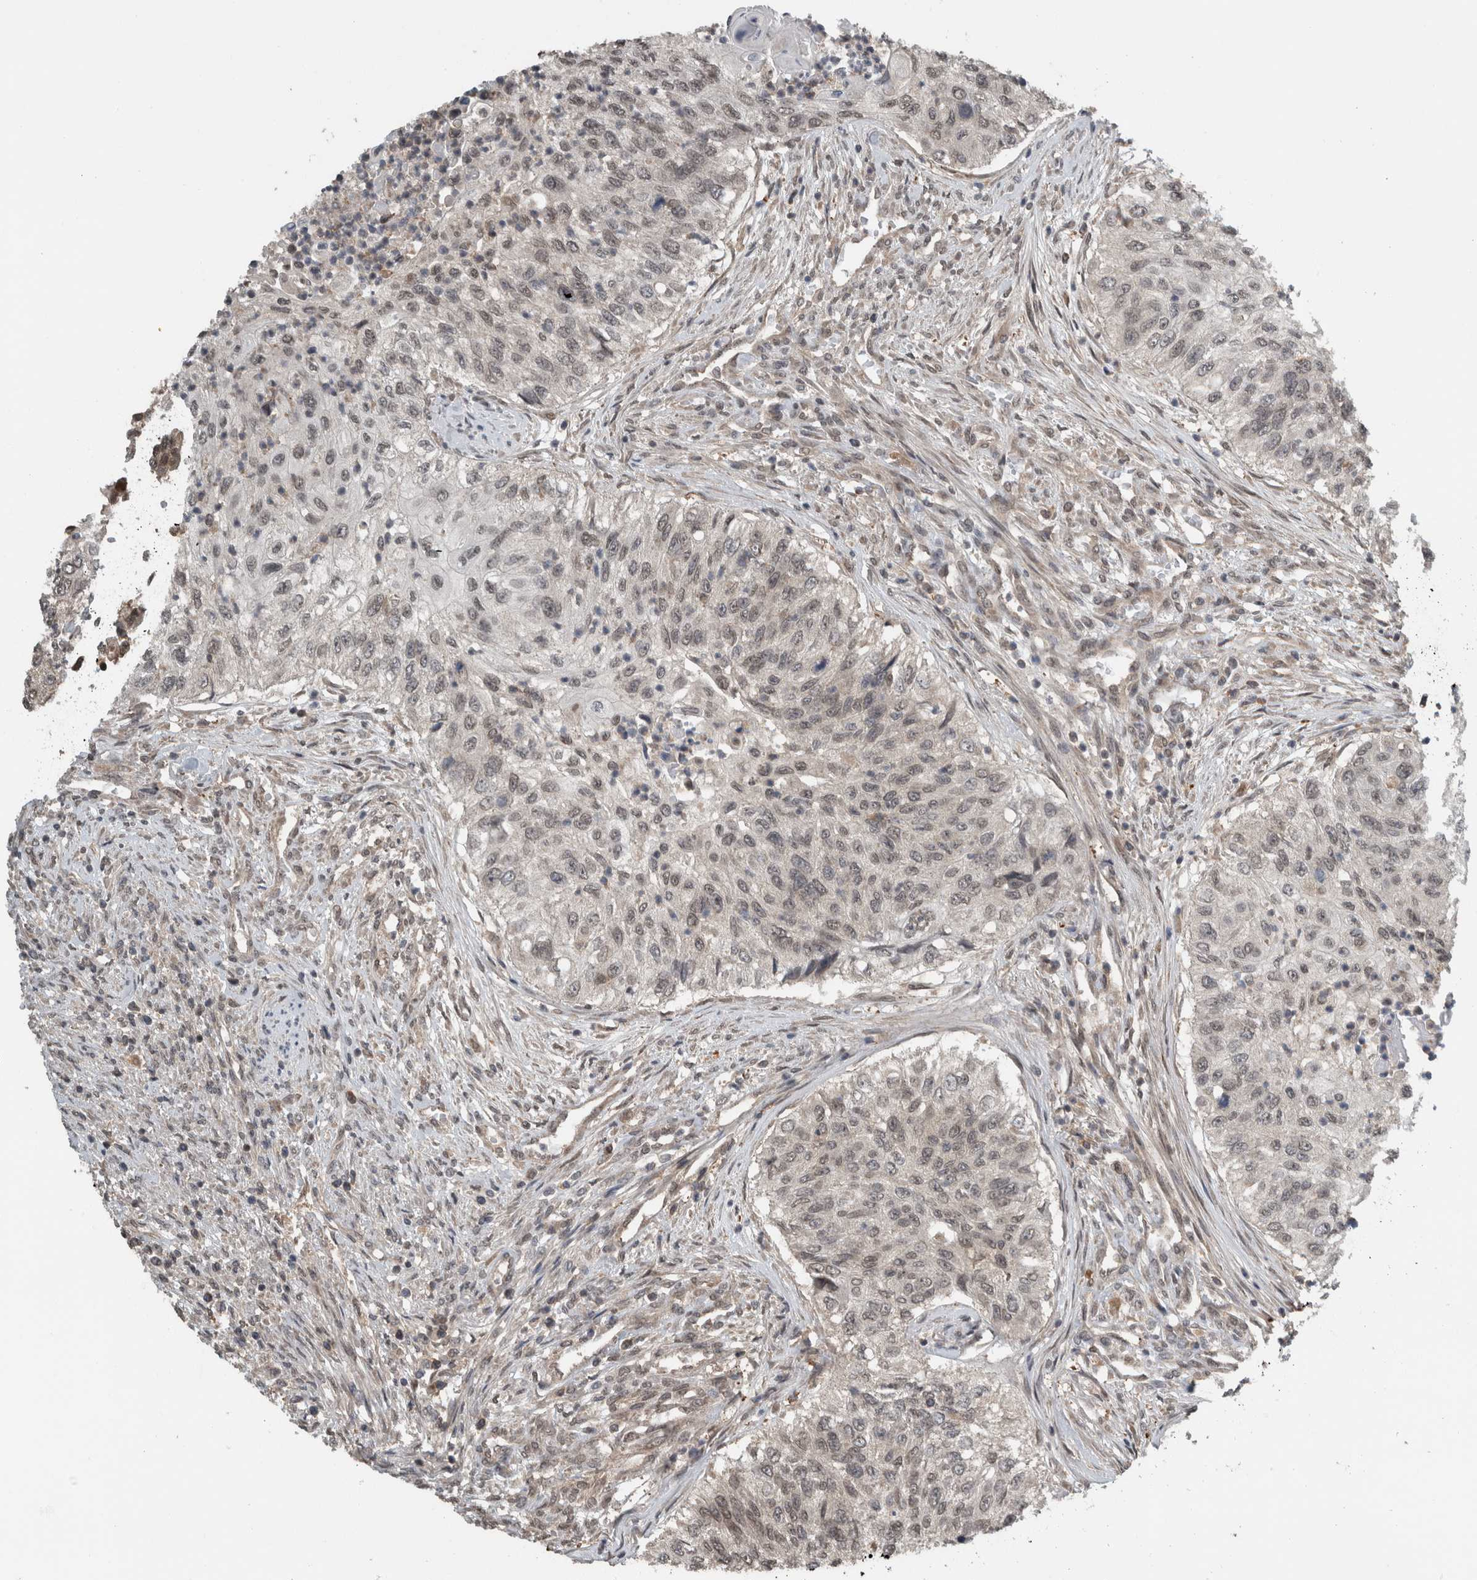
{"staining": {"intensity": "weak", "quantity": "<25%", "location": "nuclear"}, "tissue": "urothelial cancer", "cell_type": "Tumor cells", "image_type": "cancer", "snomed": [{"axis": "morphology", "description": "Urothelial carcinoma, High grade"}, {"axis": "topography", "description": "Urinary bladder"}], "caption": "High magnification brightfield microscopy of high-grade urothelial carcinoma stained with DAB (brown) and counterstained with hematoxylin (blue): tumor cells show no significant positivity.", "gene": "SPAG7", "patient": {"sex": "female", "age": 60}}